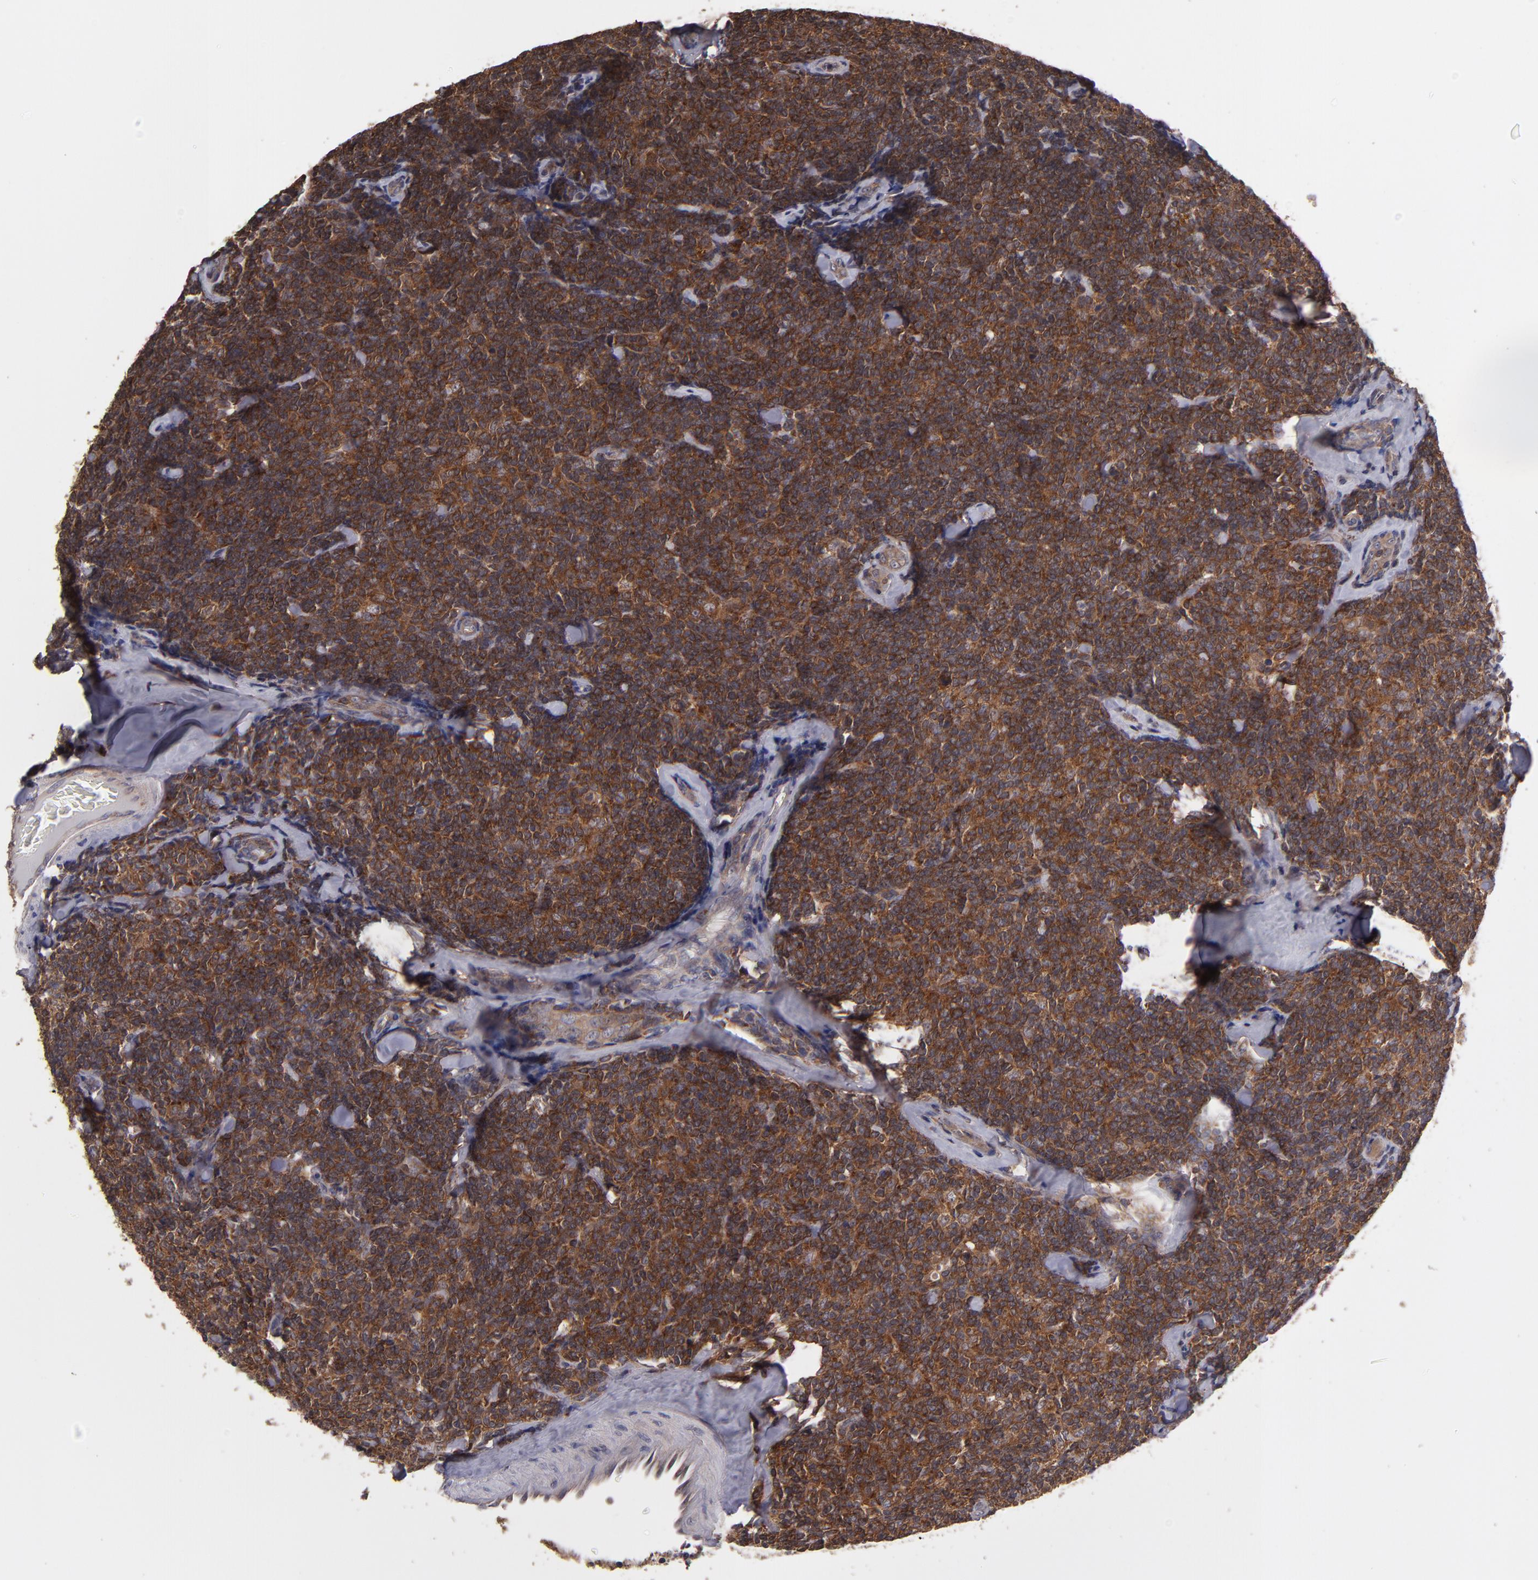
{"staining": {"intensity": "strong", "quantity": ">75%", "location": "cytoplasmic/membranous"}, "tissue": "lymphoma", "cell_type": "Tumor cells", "image_type": "cancer", "snomed": [{"axis": "morphology", "description": "Malignant lymphoma, non-Hodgkin's type, Low grade"}, {"axis": "topography", "description": "Lymph node"}], "caption": "Human malignant lymphoma, non-Hodgkin's type (low-grade) stained with a brown dye exhibits strong cytoplasmic/membranous positive positivity in approximately >75% of tumor cells.", "gene": "NF2", "patient": {"sex": "female", "age": 56}}